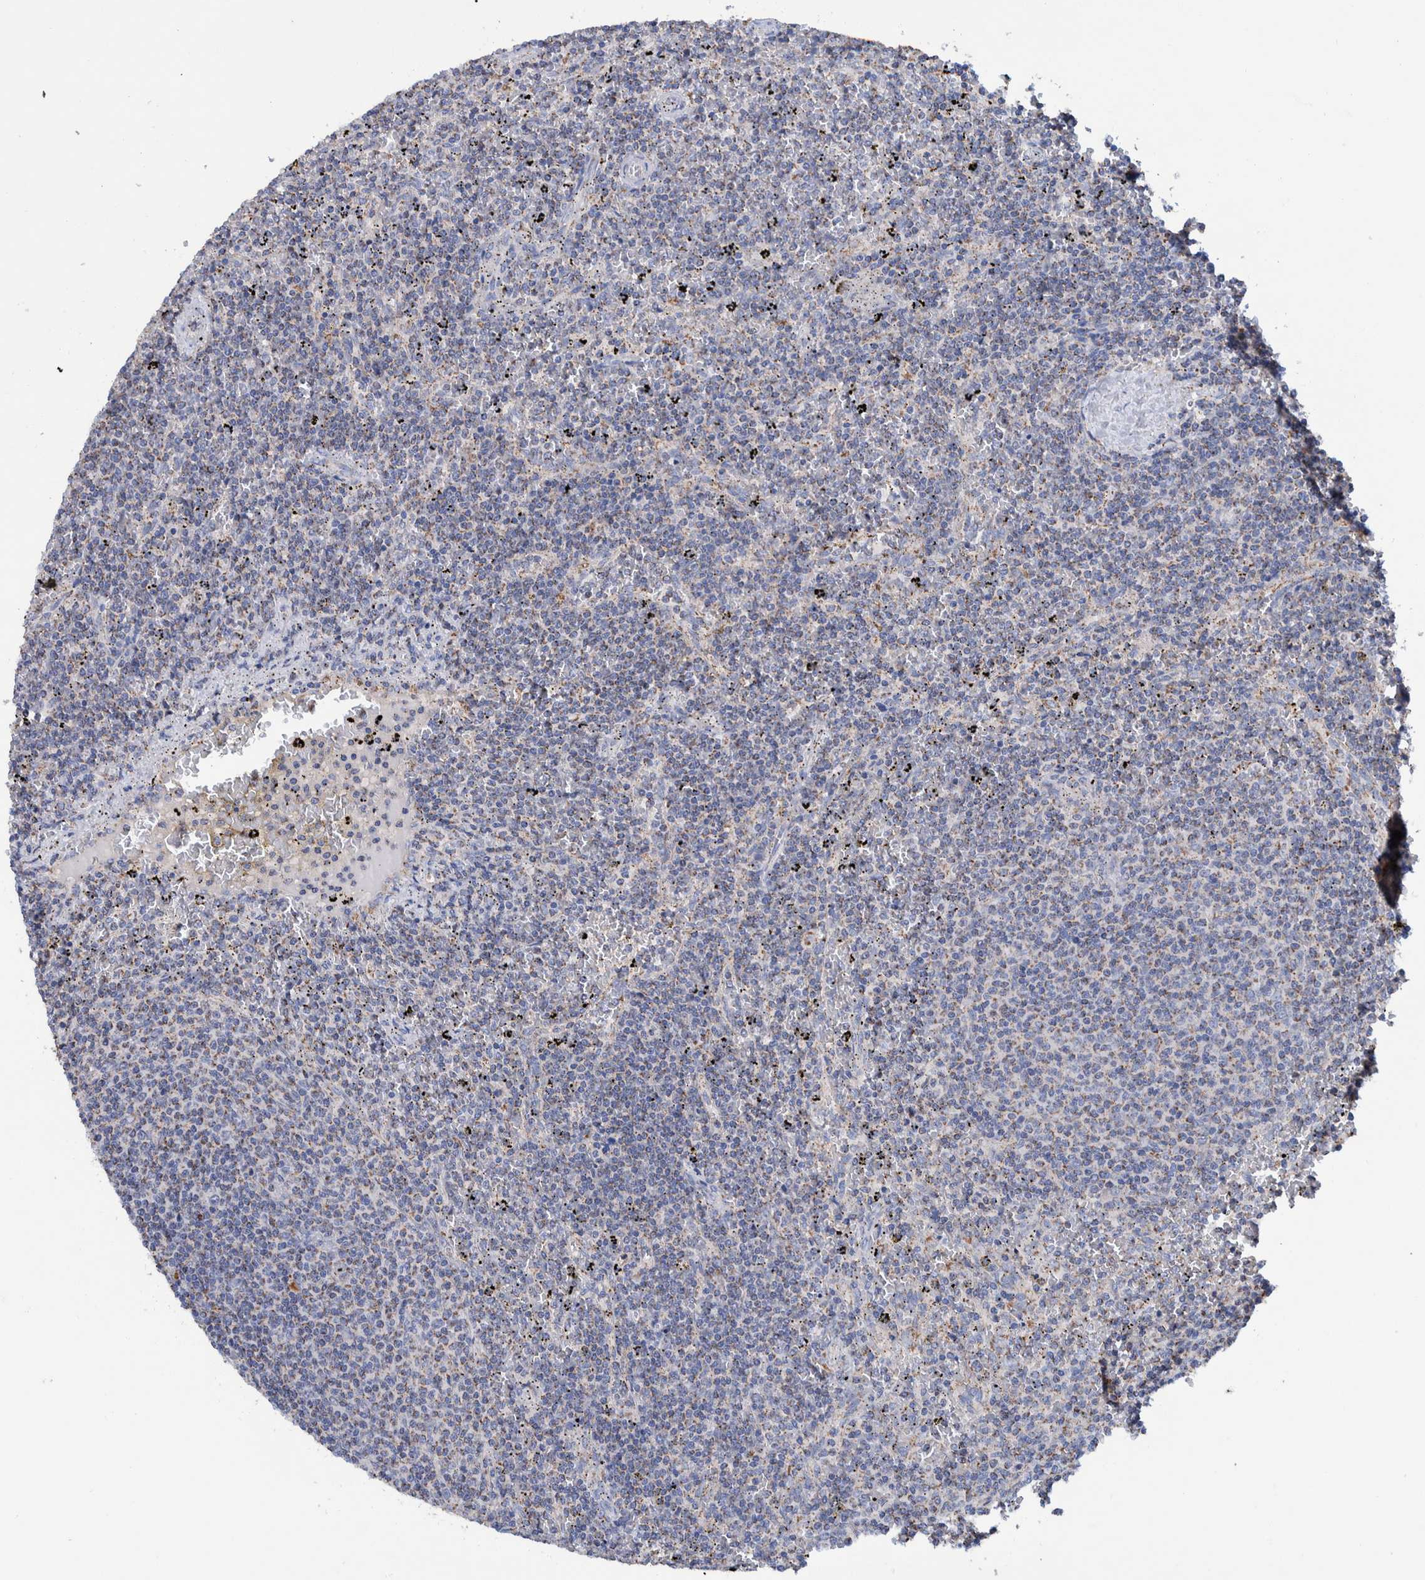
{"staining": {"intensity": "weak", "quantity": "25%-75%", "location": "cytoplasmic/membranous"}, "tissue": "lymphoma", "cell_type": "Tumor cells", "image_type": "cancer", "snomed": [{"axis": "morphology", "description": "Malignant lymphoma, non-Hodgkin's type, Low grade"}, {"axis": "topography", "description": "Spleen"}], "caption": "IHC staining of lymphoma, which shows low levels of weak cytoplasmic/membranous expression in approximately 25%-75% of tumor cells indicating weak cytoplasmic/membranous protein positivity. The staining was performed using DAB (brown) for protein detection and nuclei were counterstained in hematoxylin (blue).", "gene": "DECR1", "patient": {"sex": "female", "age": 50}}